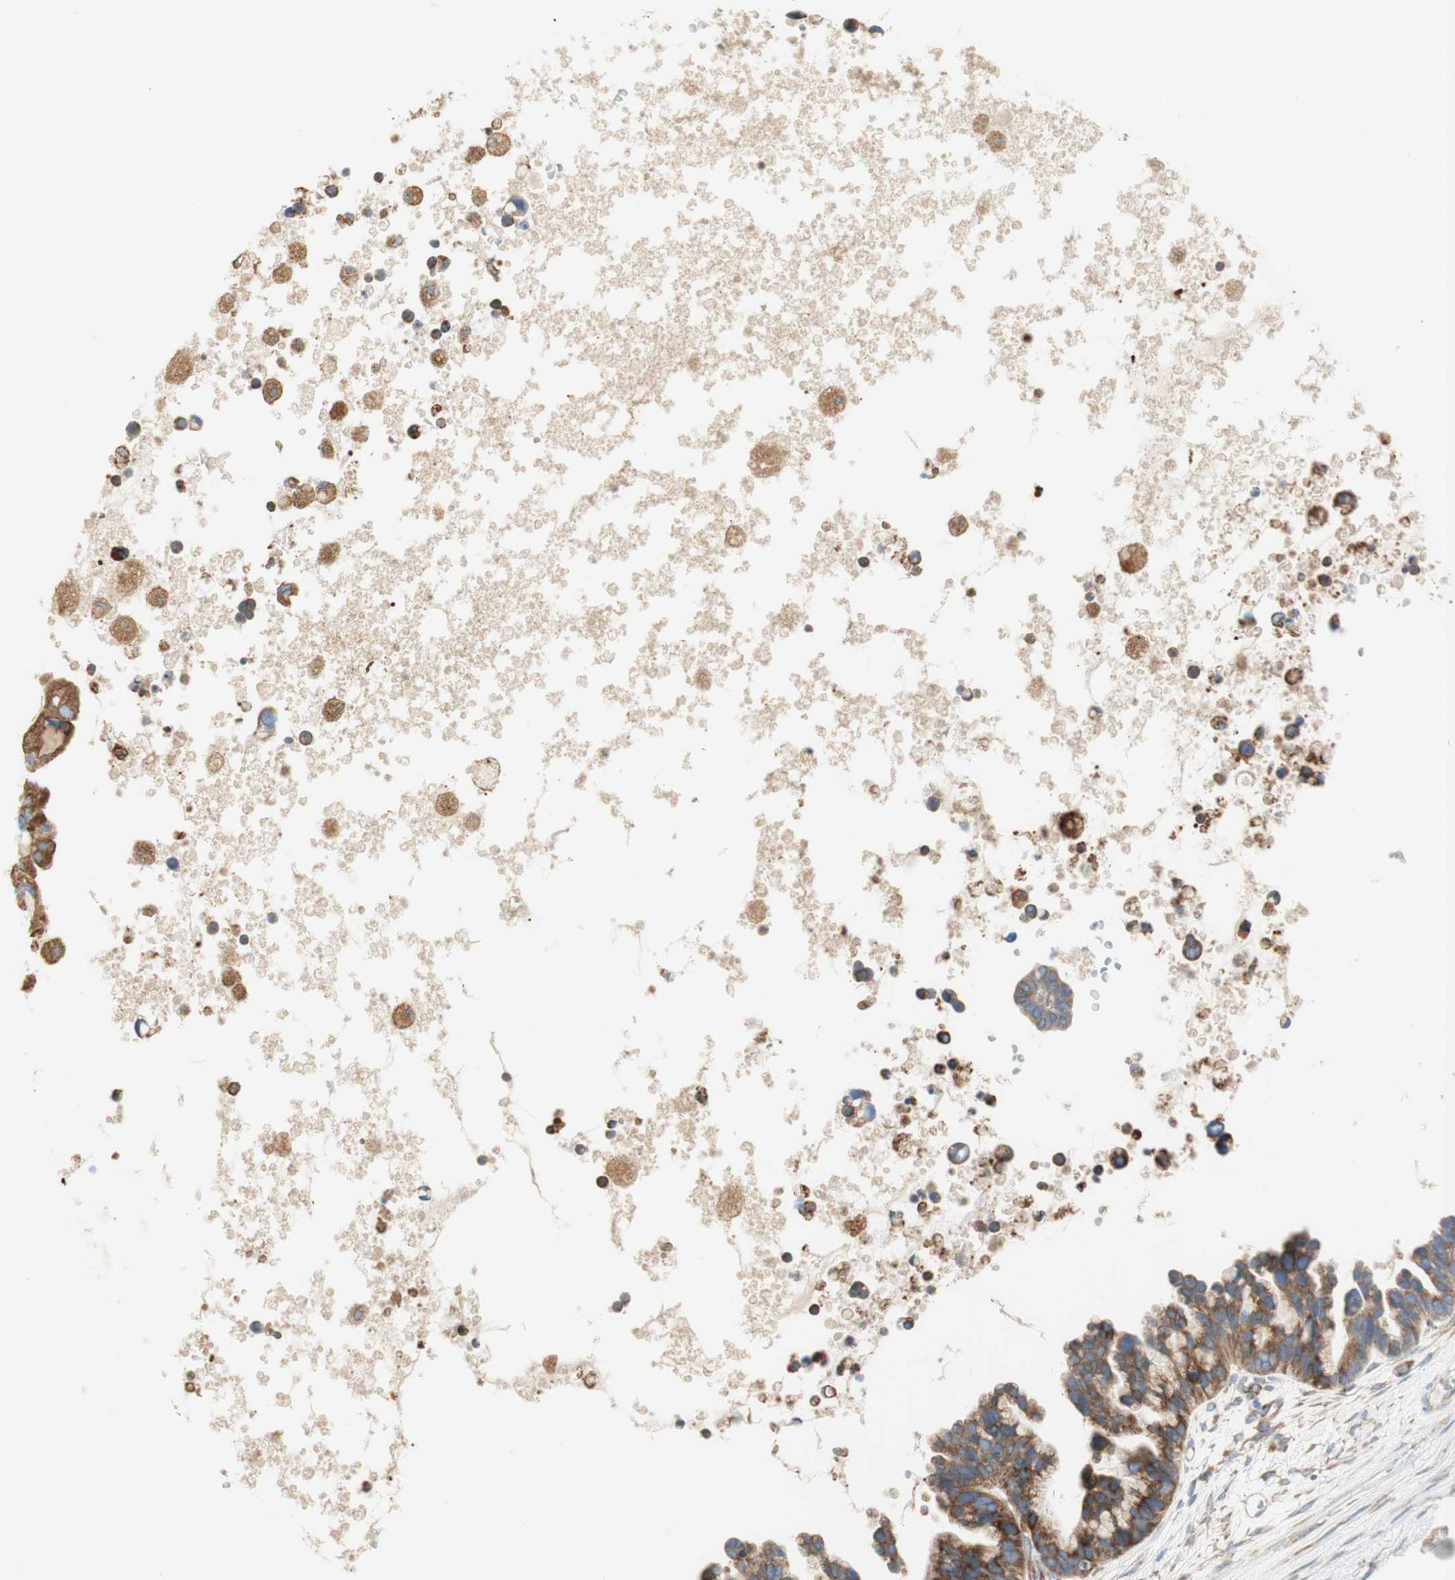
{"staining": {"intensity": "strong", "quantity": ">75%", "location": "cytoplasmic/membranous"}, "tissue": "ovarian cancer", "cell_type": "Tumor cells", "image_type": "cancer", "snomed": [{"axis": "morphology", "description": "Cystadenocarcinoma, serous, NOS"}, {"axis": "topography", "description": "Ovary"}], "caption": "Immunohistochemical staining of ovarian cancer demonstrates high levels of strong cytoplasmic/membranous expression in approximately >75% of tumor cells. (IHC, brightfield microscopy, high magnification).", "gene": "MANF", "patient": {"sex": "female", "age": 56}}